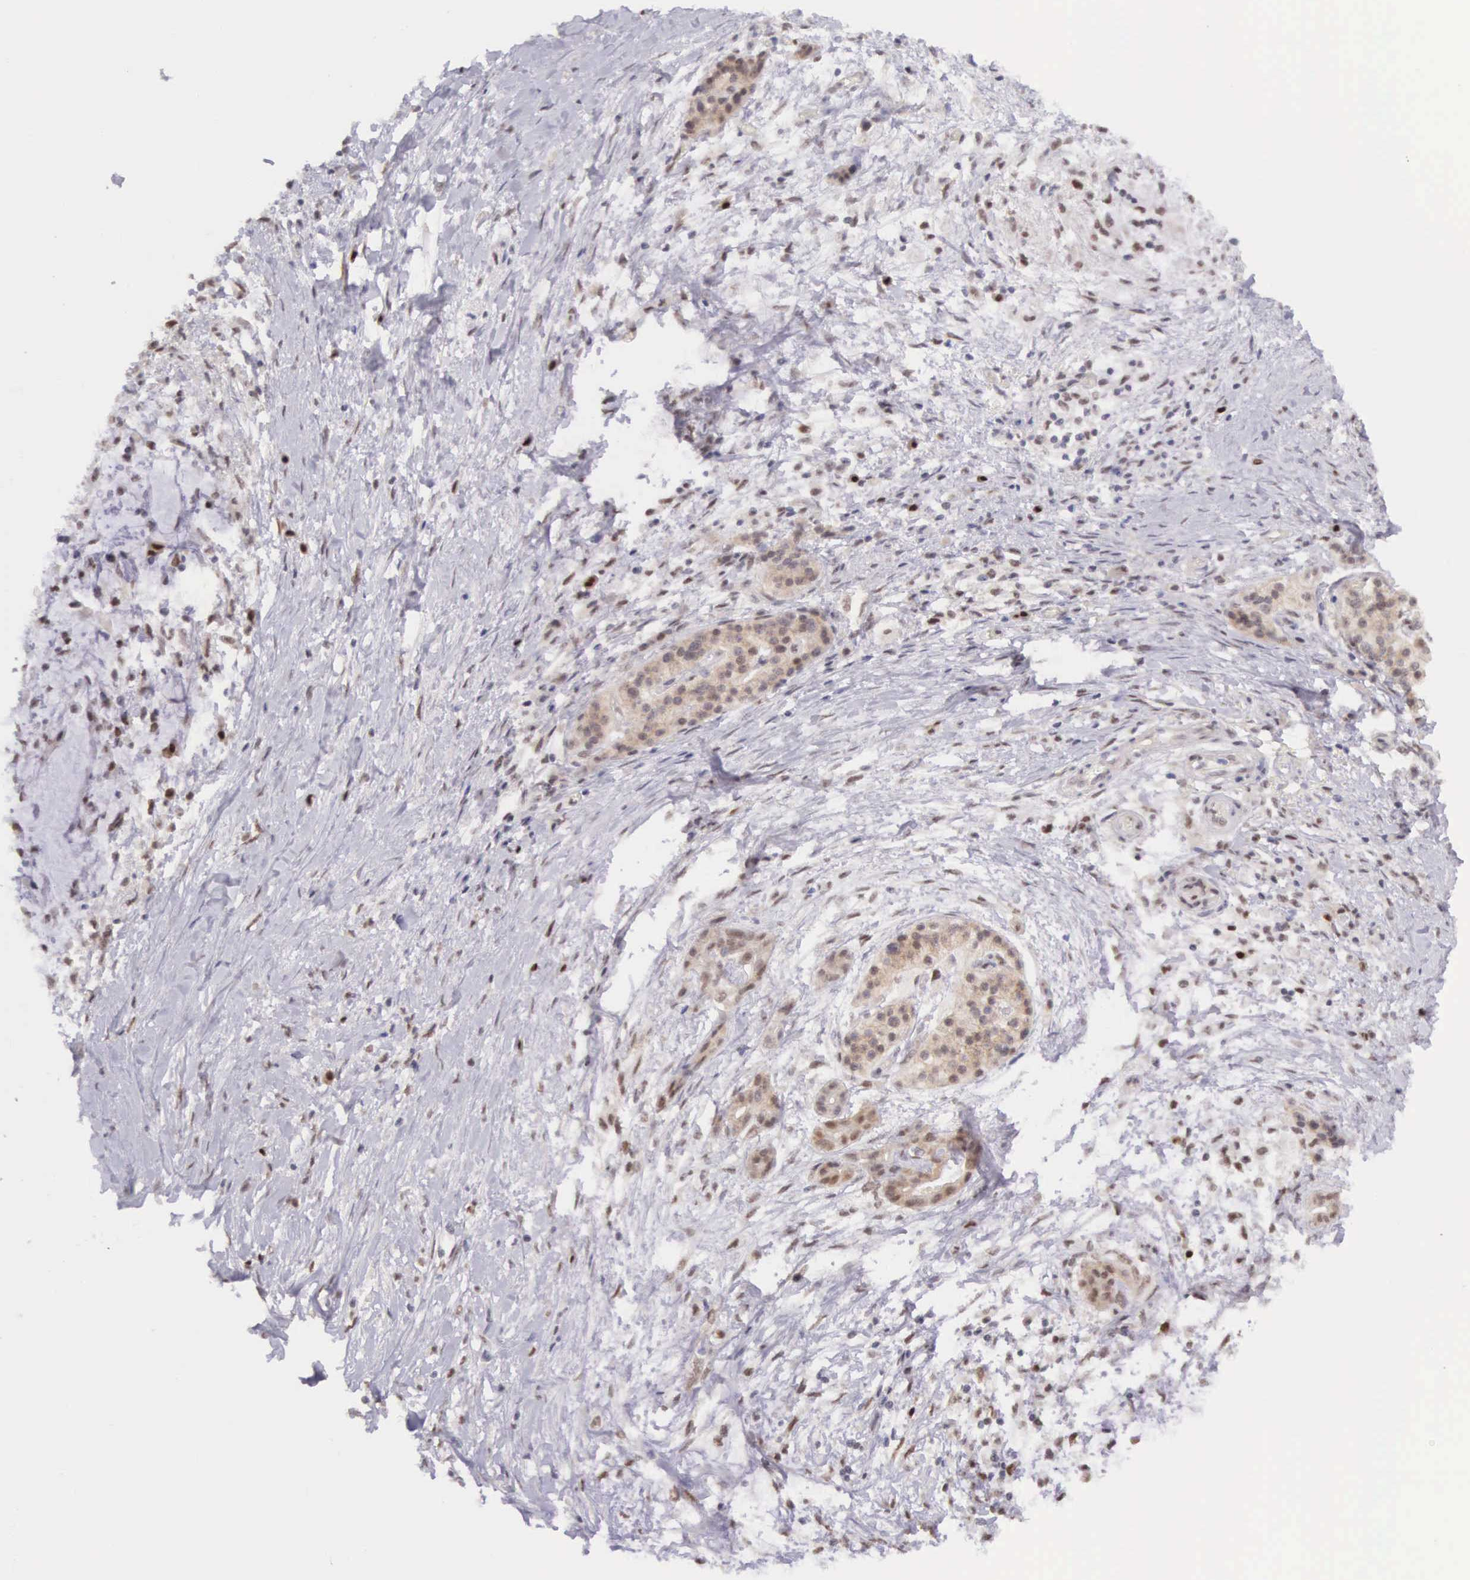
{"staining": {"intensity": "moderate", "quantity": "25%-75%", "location": "nuclear"}, "tissue": "pancreatic cancer", "cell_type": "Tumor cells", "image_type": "cancer", "snomed": [{"axis": "morphology", "description": "Adenocarcinoma, NOS"}, {"axis": "topography", "description": "Pancreas"}], "caption": "Tumor cells show moderate nuclear positivity in approximately 25%-75% of cells in pancreatic cancer (adenocarcinoma). (Brightfield microscopy of DAB IHC at high magnification).", "gene": "CCDC117", "patient": {"sex": "female", "age": 64}}